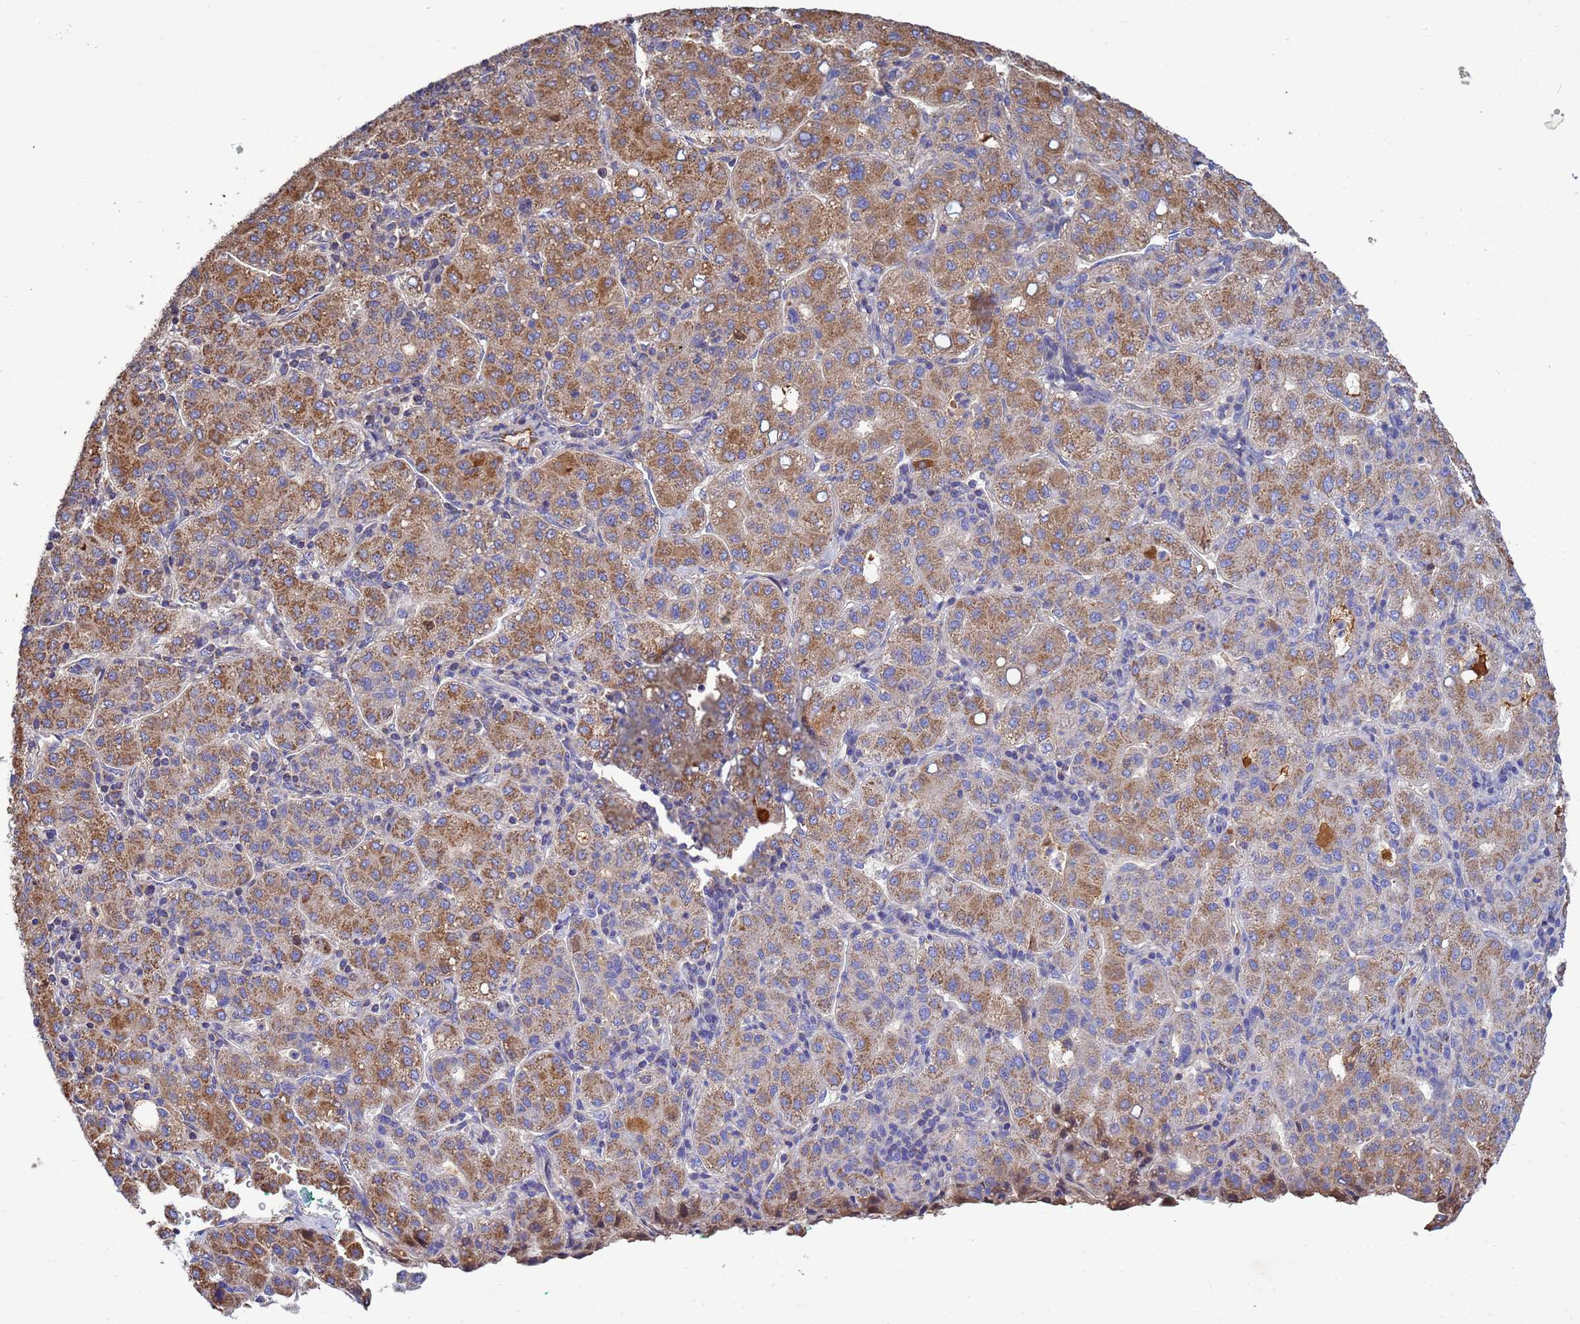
{"staining": {"intensity": "moderate", "quantity": ">75%", "location": "cytoplasmic/membranous"}, "tissue": "liver cancer", "cell_type": "Tumor cells", "image_type": "cancer", "snomed": [{"axis": "morphology", "description": "Carcinoma, Hepatocellular, NOS"}, {"axis": "topography", "description": "Liver"}], "caption": "Protein expression by IHC exhibits moderate cytoplasmic/membranous staining in about >75% of tumor cells in liver cancer (hepatocellular carcinoma).", "gene": "GLUD1", "patient": {"sex": "male", "age": 65}}